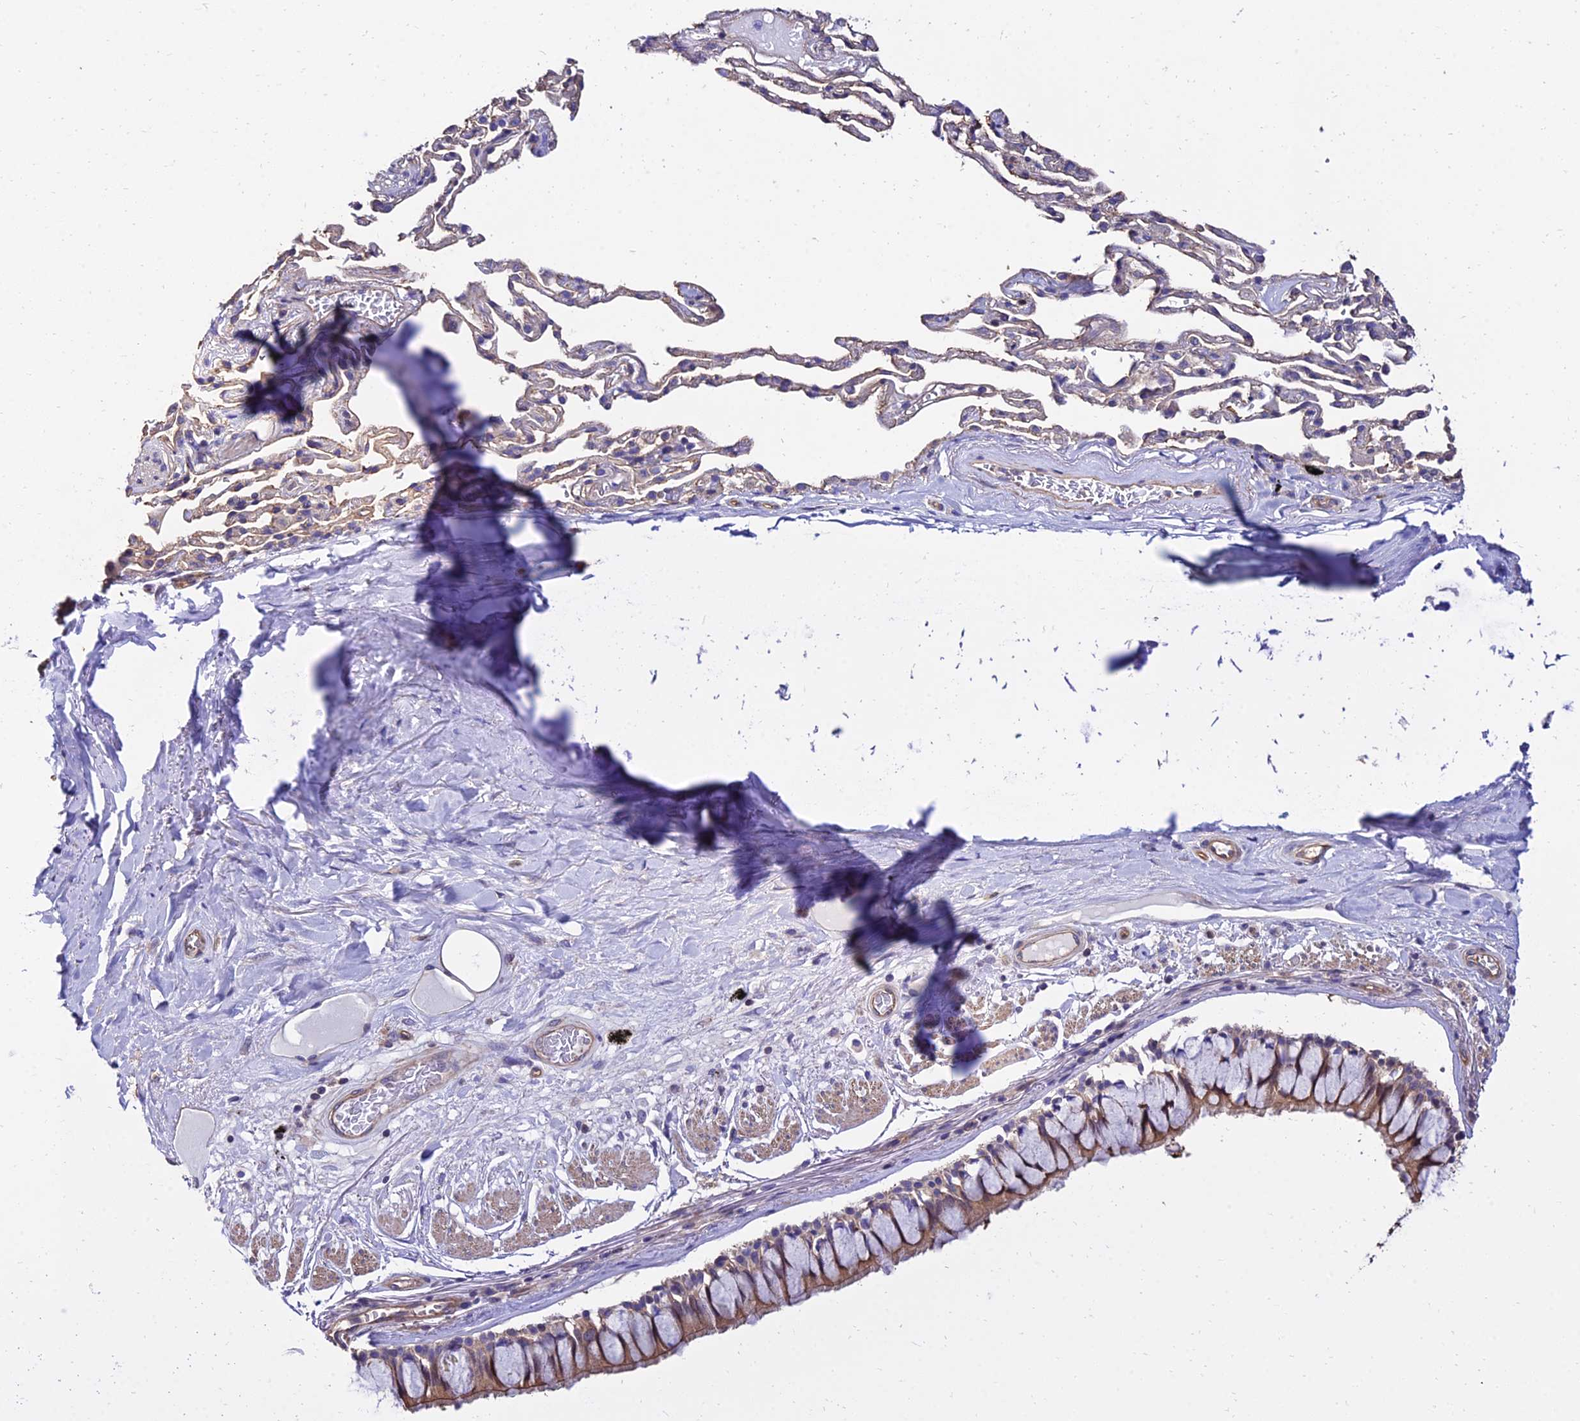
{"staining": {"intensity": "weak", "quantity": ">75%", "location": "cytoplasmic/membranous"}, "tissue": "bronchus", "cell_type": "Respiratory epithelial cells", "image_type": "normal", "snomed": [{"axis": "morphology", "description": "Normal tissue, NOS"}, {"axis": "topography", "description": "Bronchus"}], "caption": "Protein analysis of normal bronchus reveals weak cytoplasmic/membranous expression in about >75% of respiratory epithelial cells.", "gene": "CALM1", "patient": {"sex": "male", "age": 65}}